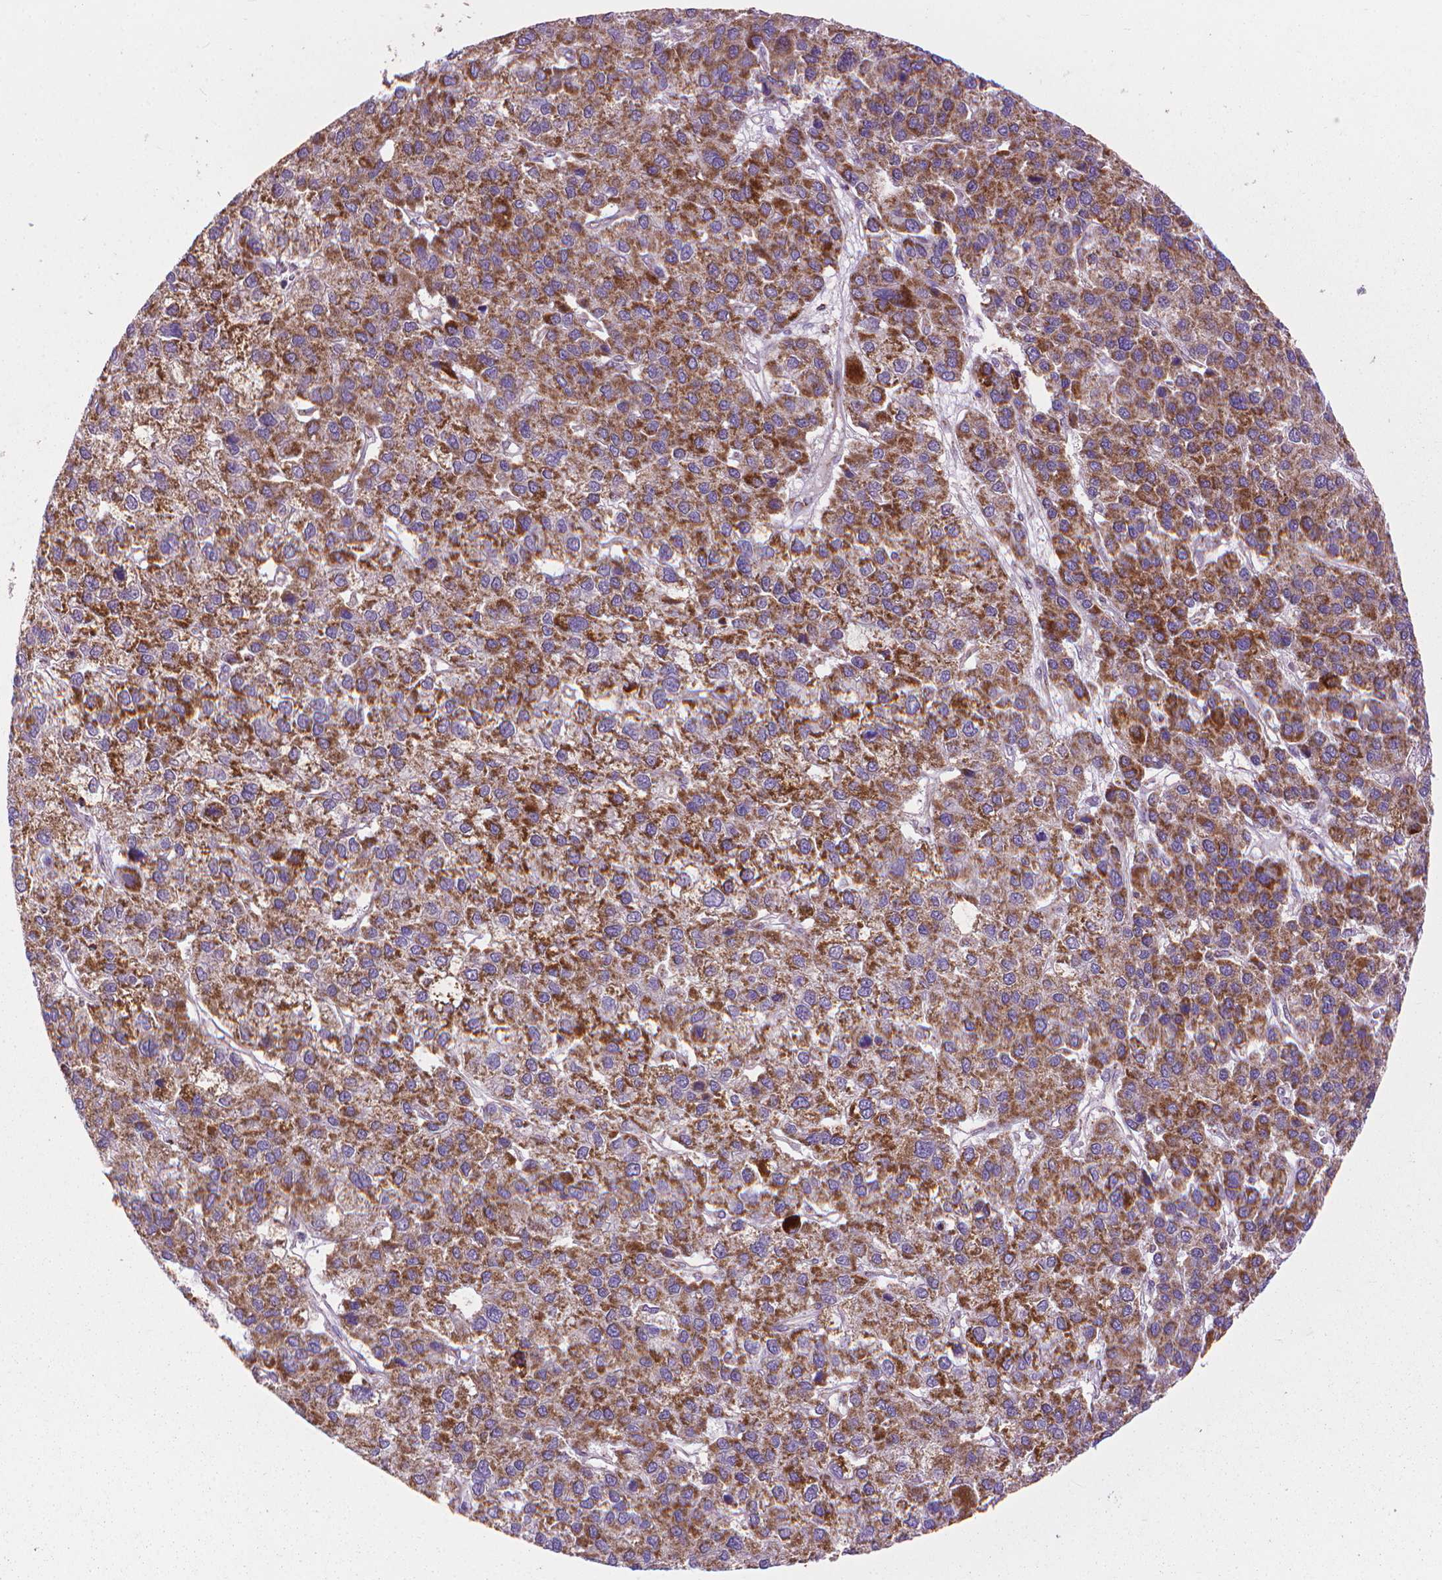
{"staining": {"intensity": "strong", "quantity": ">75%", "location": "cytoplasmic/membranous"}, "tissue": "liver cancer", "cell_type": "Tumor cells", "image_type": "cancer", "snomed": [{"axis": "morphology", "description": "Carcinoma, Hepatocellular, NOS"}, {"axis": "topography", "description": "Liver"}], "caption": "Human liver cancer stained with a protein marker exhibits strong staining in tumor cells.", "gene": "VDAC1", "patient": {"sex": "female", "age": 41}}